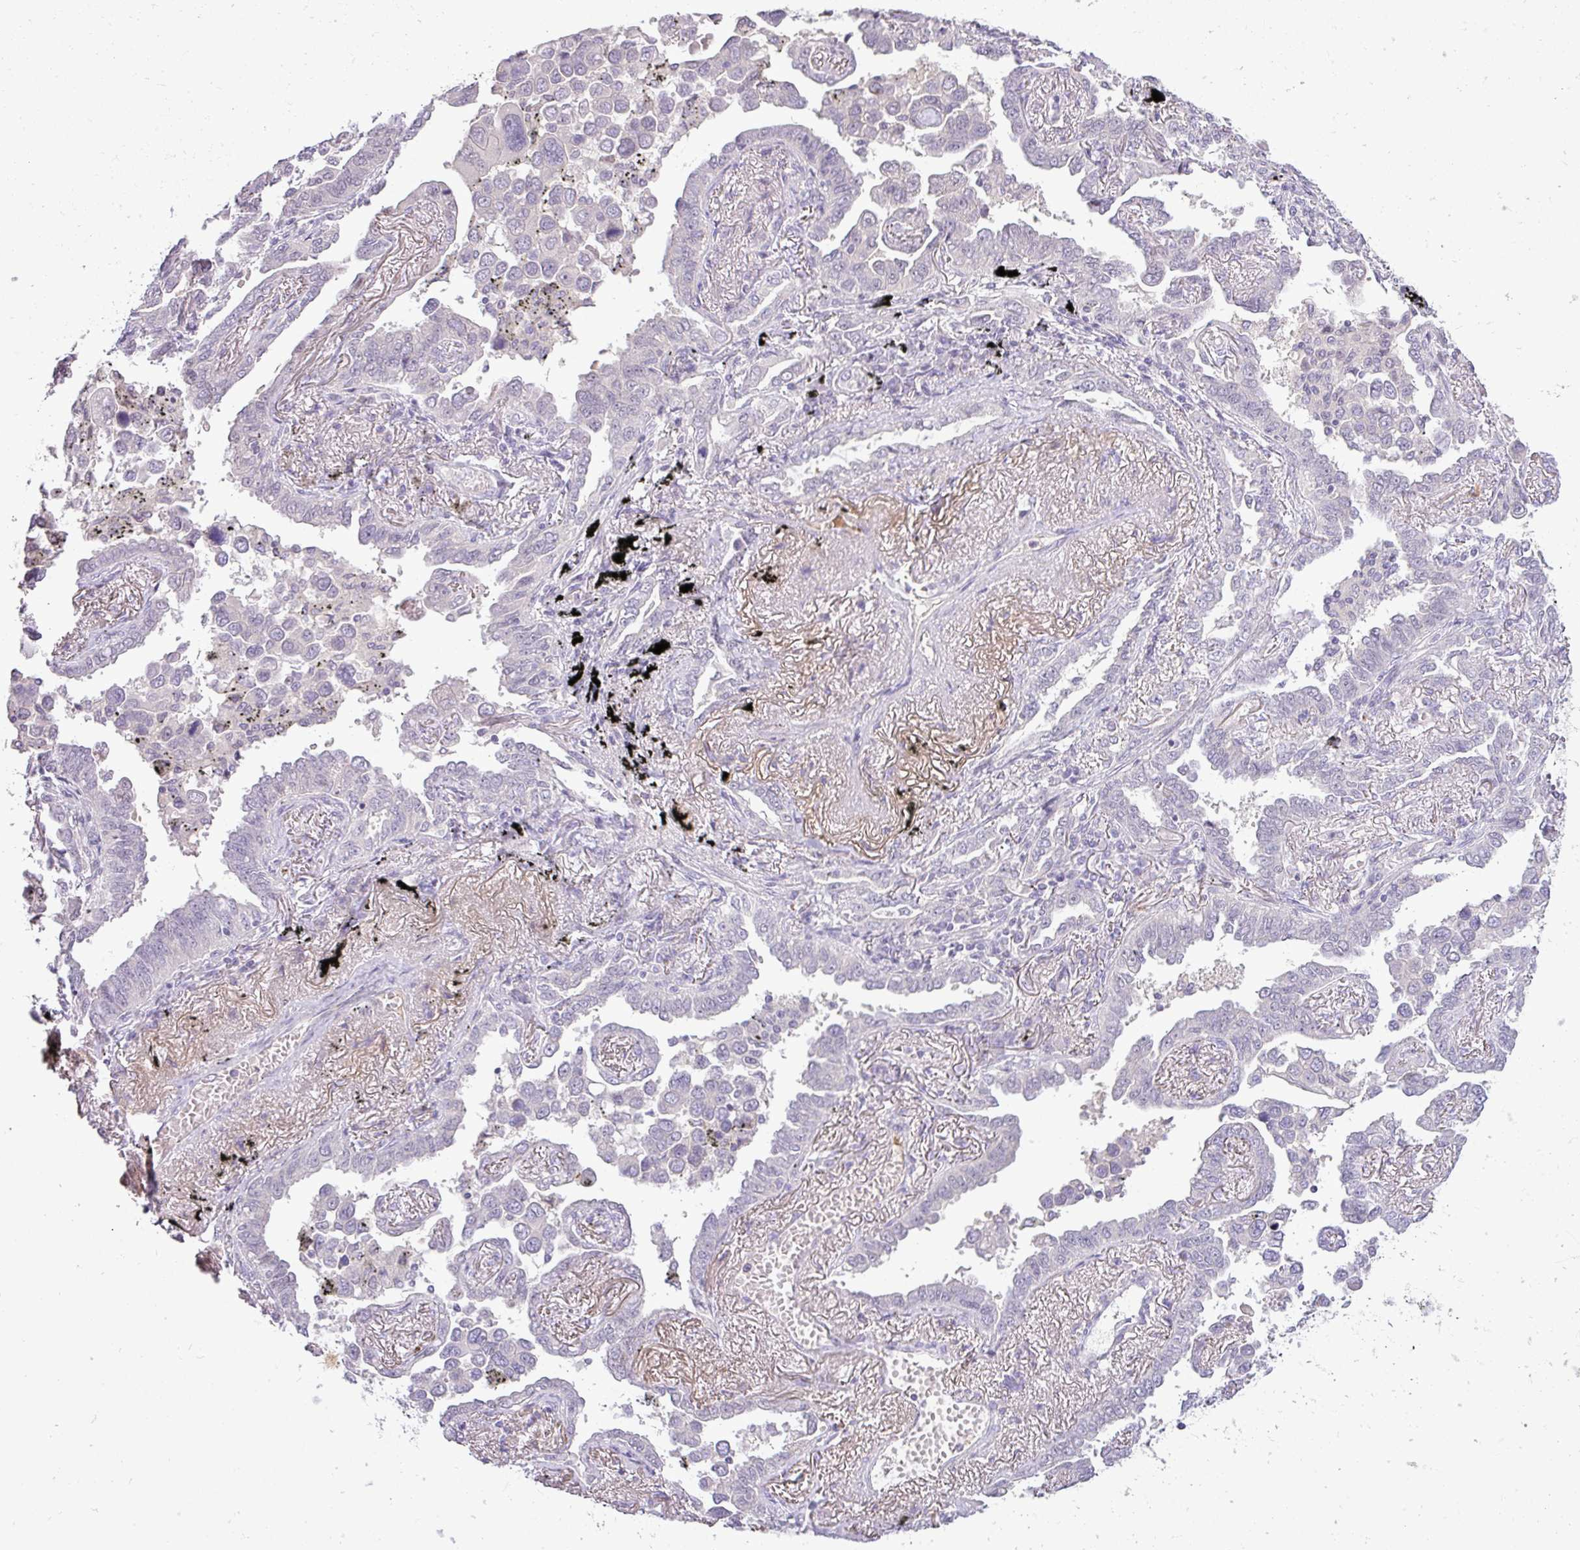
{"staining": {"intensity": "negative", "quantity": "none", "location": "none"}, "tissue": "lung cancer", "cell_type": "Tumor cells", "image_type": "cancer", "snomed": [{"axis": "morphology", "description": "Adenocarcinoma, NOS"}, {"axis": "topography", "description": "Lung"}], "caption": "Tumor cells show no significant protein positivity in lung cancer.", "gene": "APOM", "patient": {"sex": "male", "age": 67}}